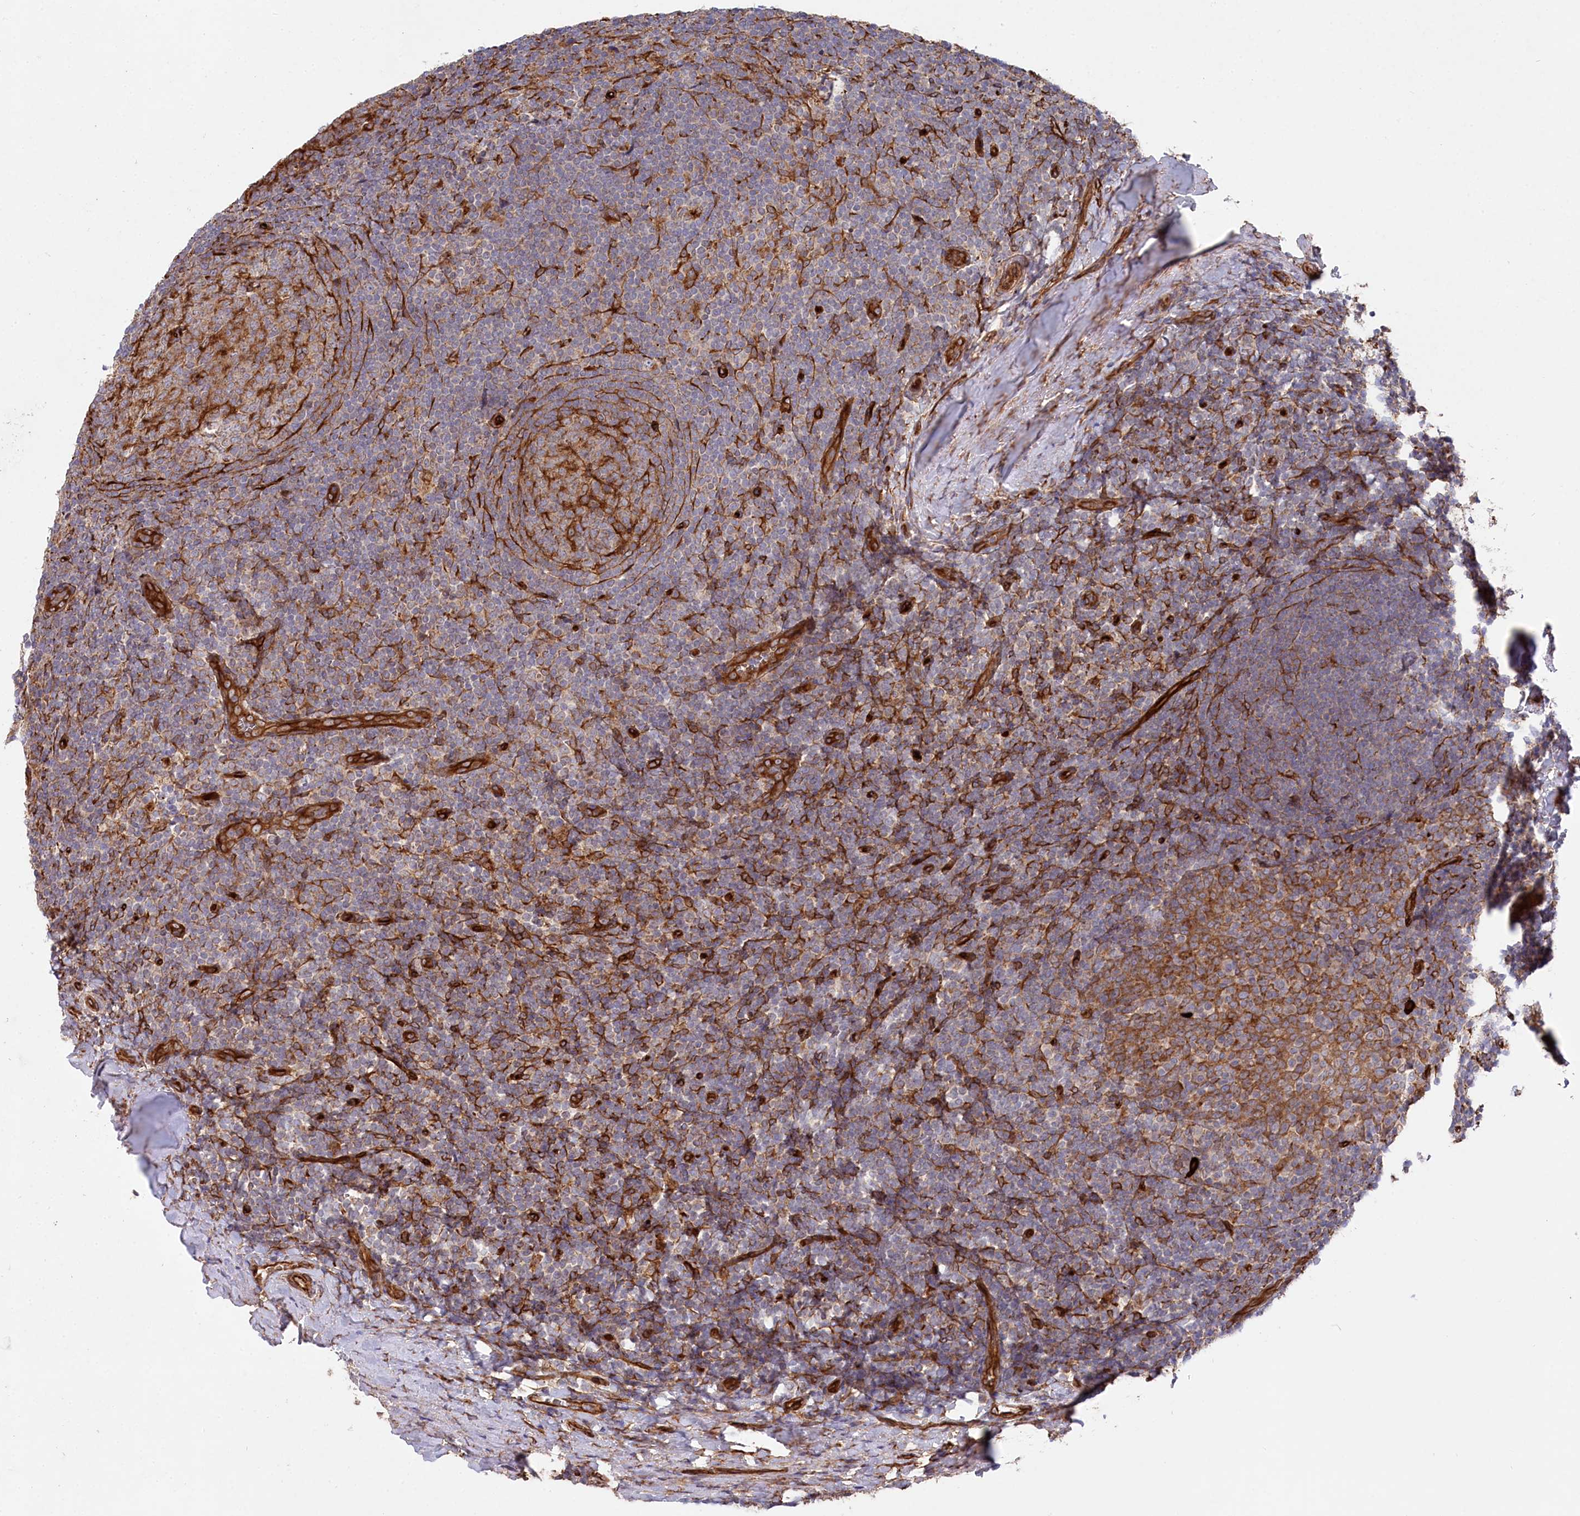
{"staining": {"intensity": "moderate", "quantity": "25%-75%", "location": "cytoplasmic/membranous"}, "tissue": "tonsil", "cell_type": "Germinal center cells", "image_type": "normal", "snomed": [{"axis": "morphology", "description": "Normal tissue, NOS"}, {"axis": "topography", "description": "Tonsil"}], "caption": "The image exhibits staining of benign tonsil, revealing moderate cytoplasmic/membranous protein positivity (brown color) within germinal center cells.", "gene": "MTPAP", "patient": {"sex": "male", "age": 37}}